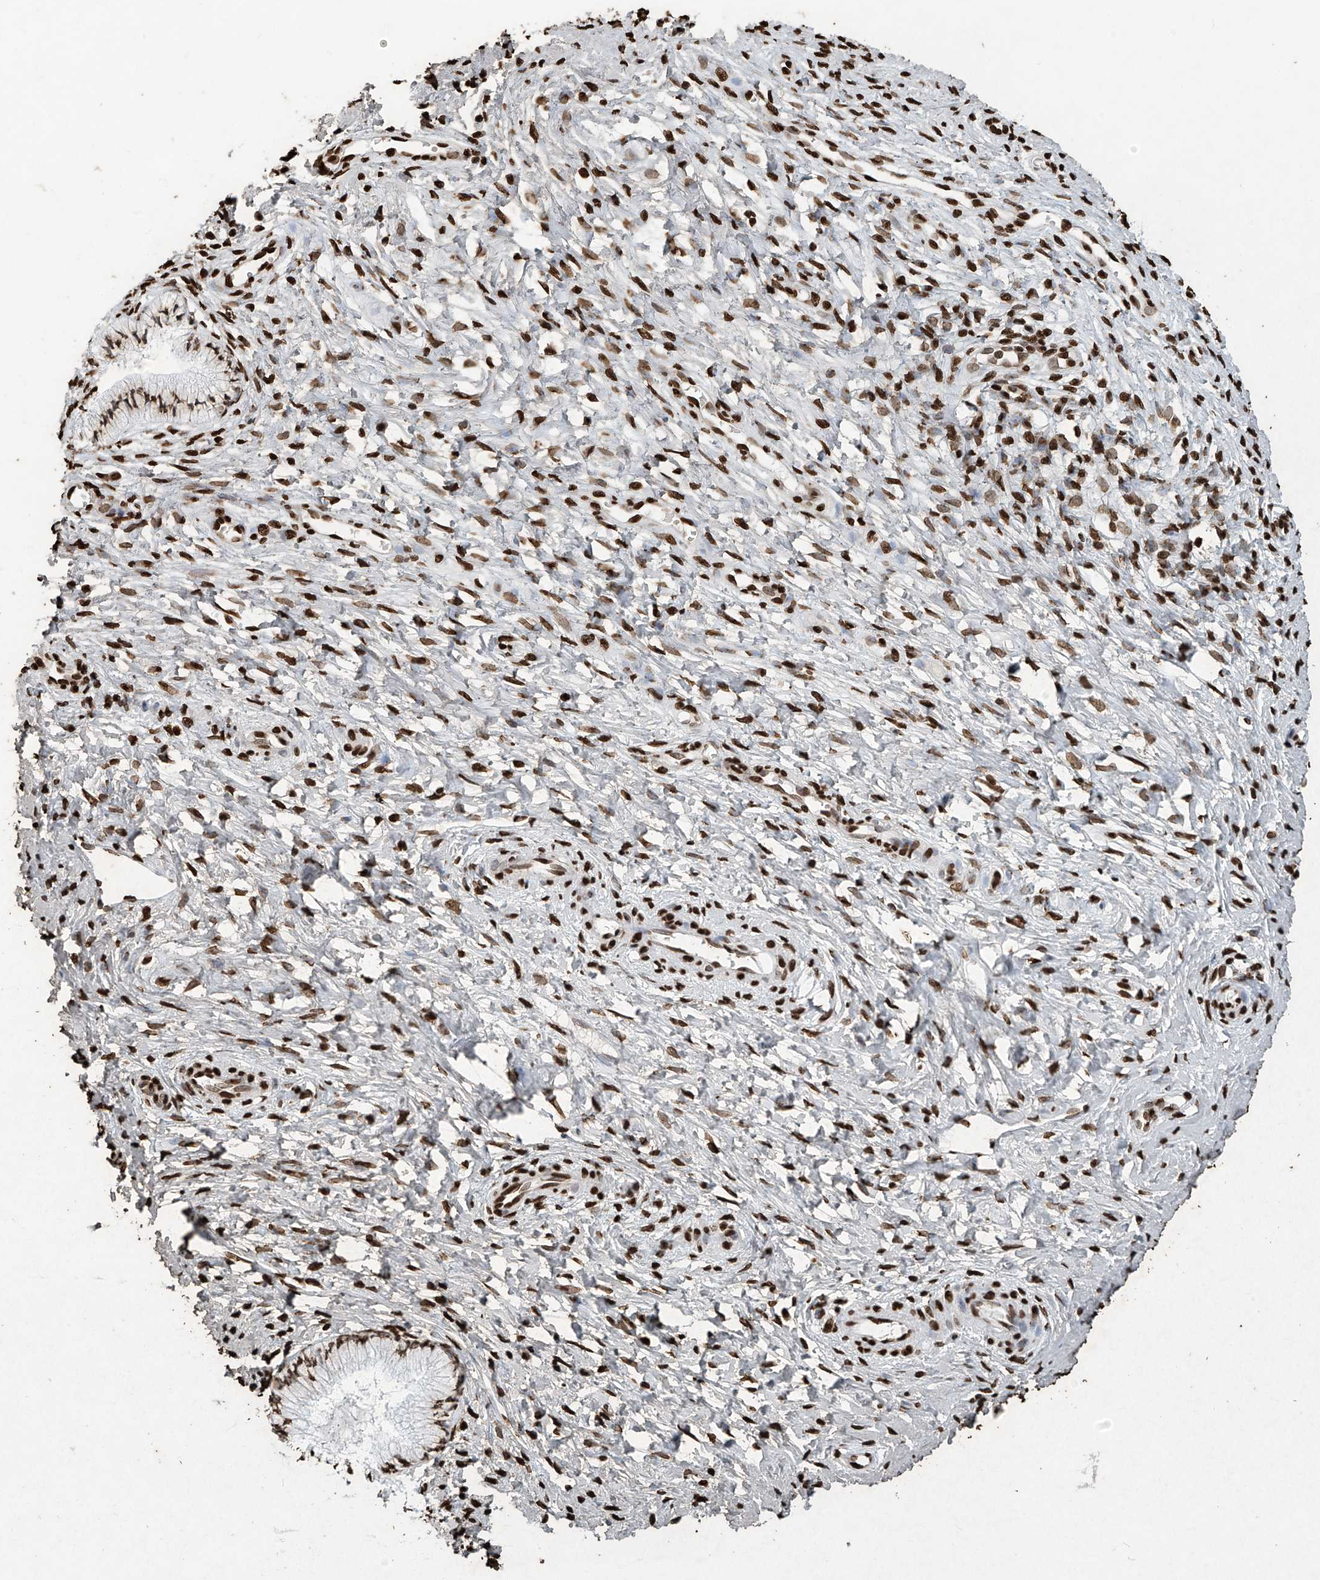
{"staining": {"intensity": "strong", "quantity": ">75%", "location": "nuclear"}, "tissue": "cervix", "cell_type": "Glandular cells", "image_type": "normal", "snomed": [{"axis": "morphology", "description": "Normal tissue, NOS"}, {"axis": "topography", "description": "Cervix"}], "caption": "Immunohistochemical staining of normal human cervix exhibits strong nuclear protein expression in about >75% of glandular cells. (DAB IHC with brightfield microscopy, high magnification).", "gene": "H3", "patient": {"sex": "female", "age": 36}}